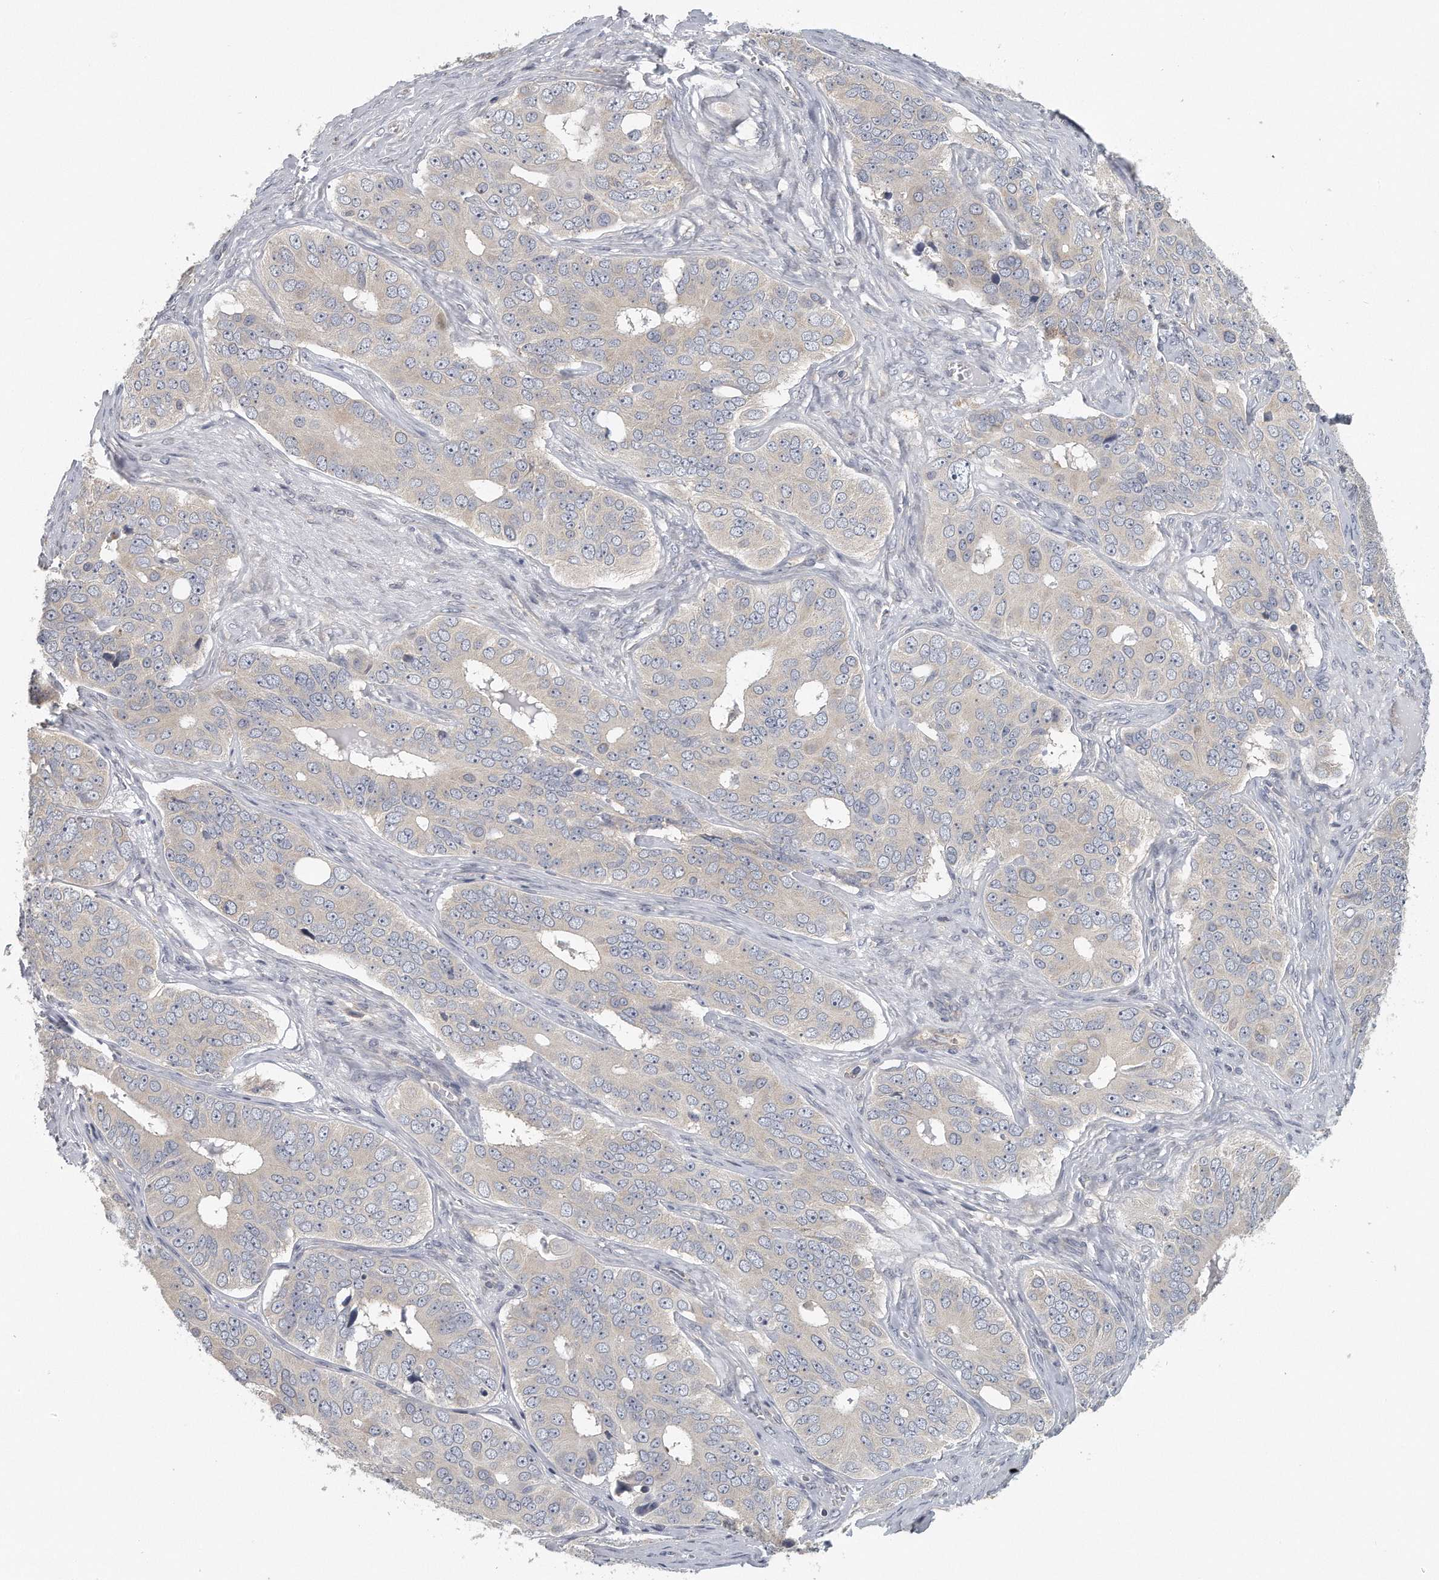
{"staining": {"intensity": "negative", "quantity": "none", "location": "none"}, "tissue": "ovarian cancer", "cell_type": "Tumor cells", "image_type": "cancer", "snomed": [{"axis": "morphology", "description": "Carcinoma, endometroid"}, {"axis": "topography", "description": "Ovary"}], "caption": "Ovarian cancer (endometroid carcinoma) stained for a protein using immunohistochemistry (IHC) reveals no staining tumor cells.", "gene": "EIF3I", "patient": {"sex": "female", "age": 51}}